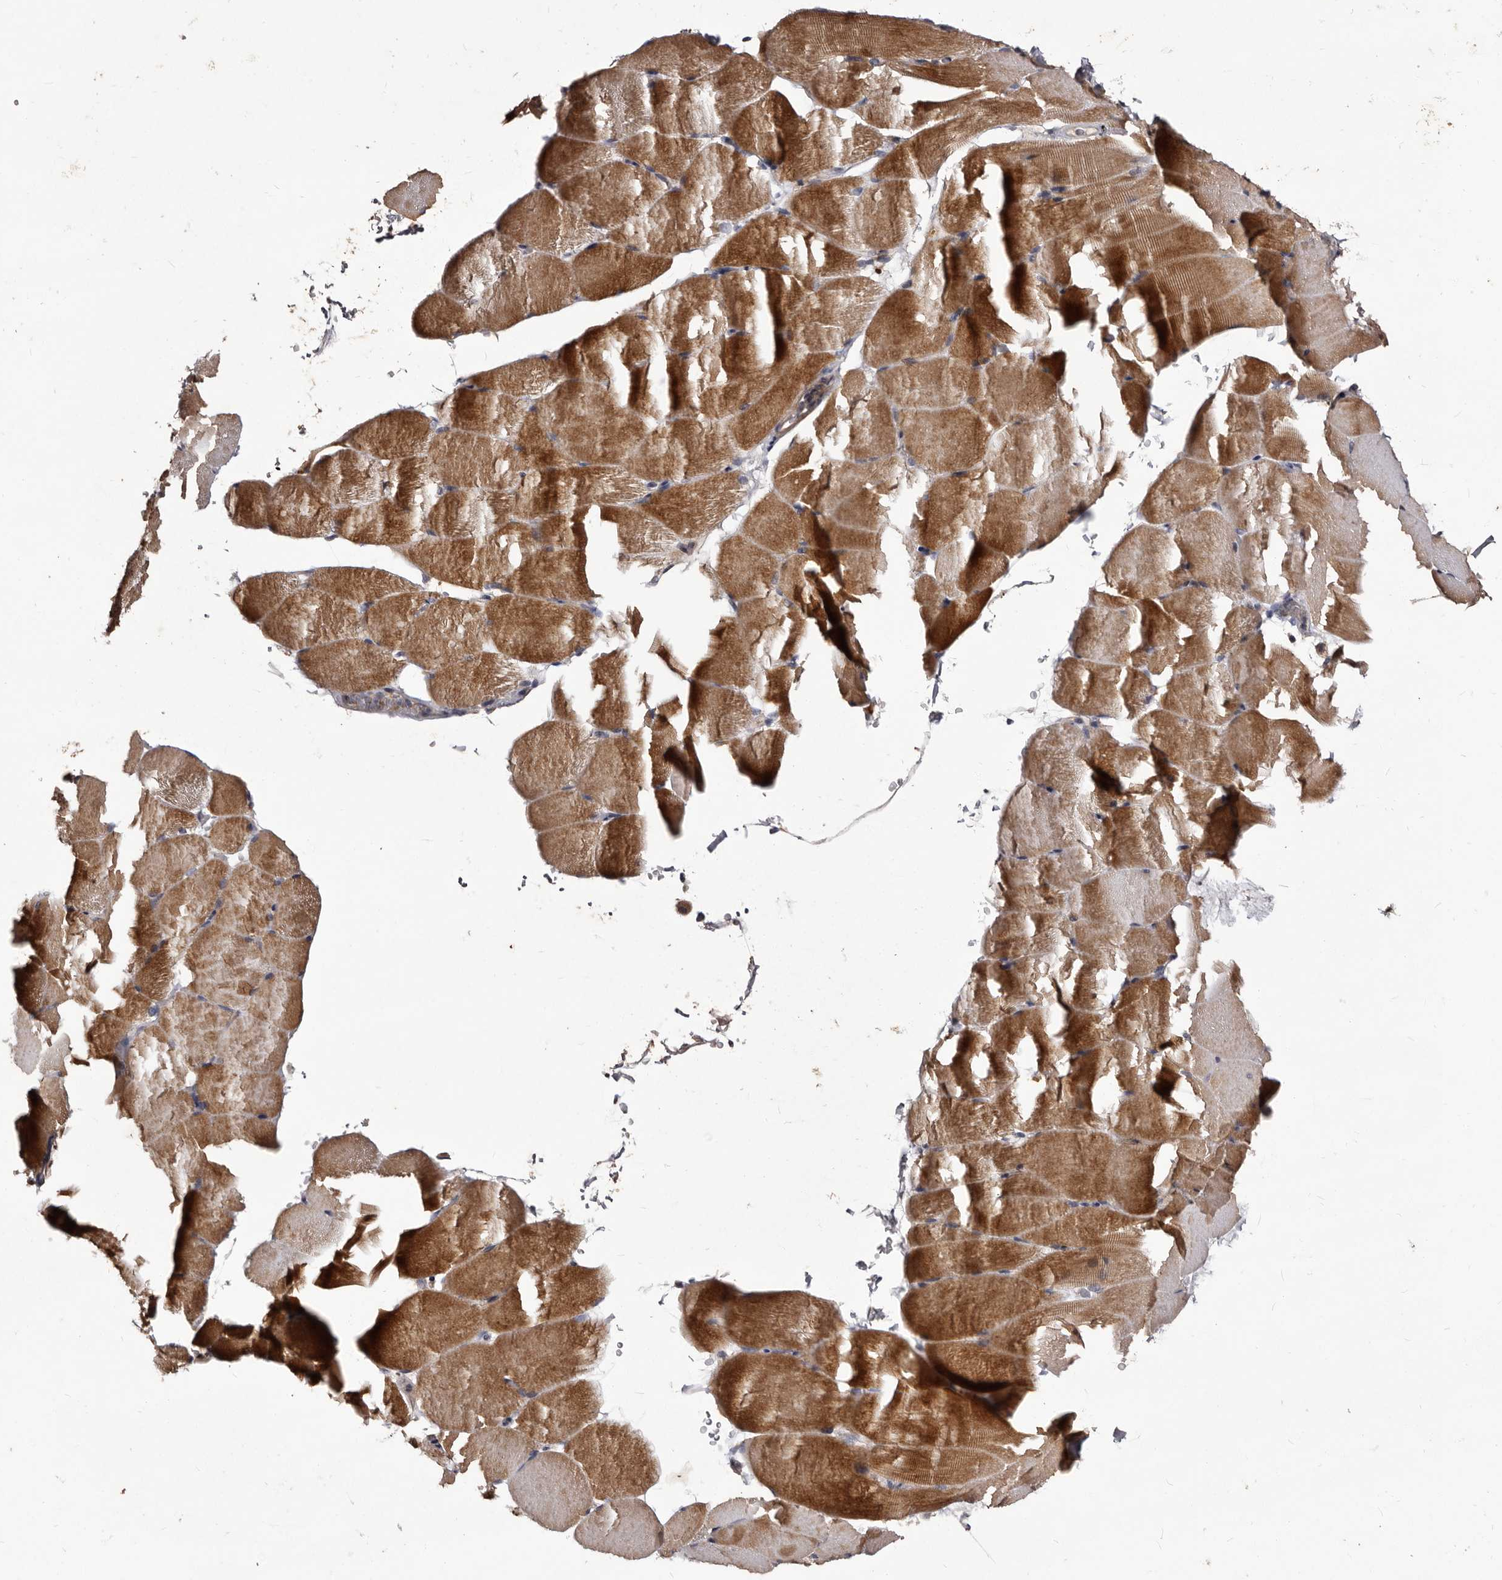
{"staining": {"intensity": "moderate", "quantity": ">75%", "location": "cytoplasmic/membranous"}, "tissue": "skeletal muscle", "cell_type": "Myocytes", "image_type": "normal", "snomed": [{"axis": "morphology", "description": "Normal tissue, NOS"}, {"axis": "topography", "description": "Skeletal muscle"}, {"axis": "topography", "description": "Parathyroid gland"}], "caption": "Protein analysis of benign skeletal muscle exhibits moderate cytoplasmic/membranous positivity in approximately >75% of myocytes.", "gene": "LANCL2", "patient": {"sex": "female", "age": 37}}